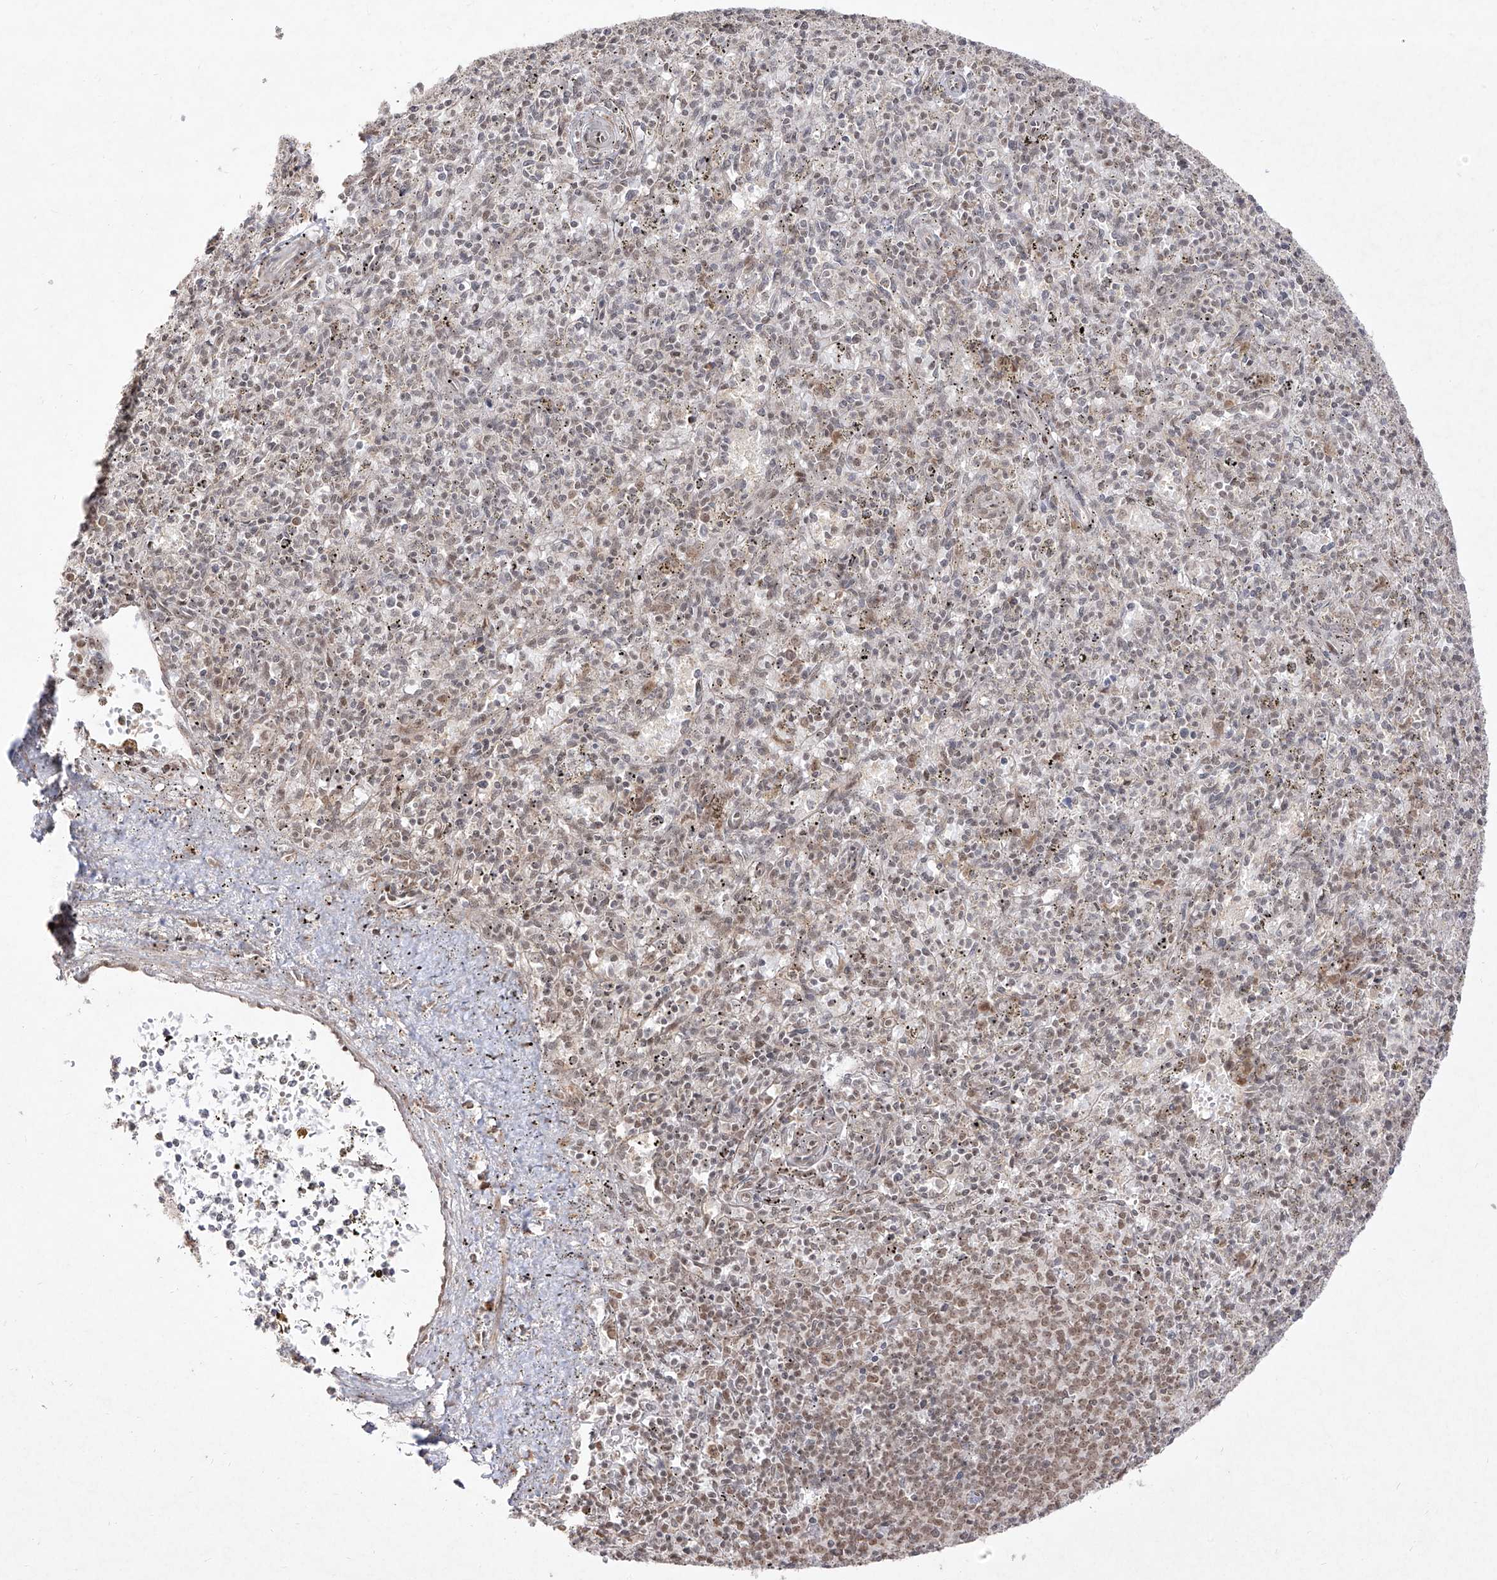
{"staining": {"intensity": "weak", "quantity": "<25%", "location": "nuclear"}, "tissue": "spleen", "cell_type": "Cells in red pulp", "image_type": "normal", "snomed": [{"axis": "morphology", "description": "Normal tissue, NOS"}, {"axis": "topography", "description": "Spleen"}], "caption": "Protein analysis of normal spleen reveals no significant positivity in cells in red pulp. (DAB (3,3'-diaminobenzidine) immunohistochemistry visualized using brightfield microscopy, high magnification).", "gene": "SNRNP27", "patient": {"sex": "male", "age": 72}}